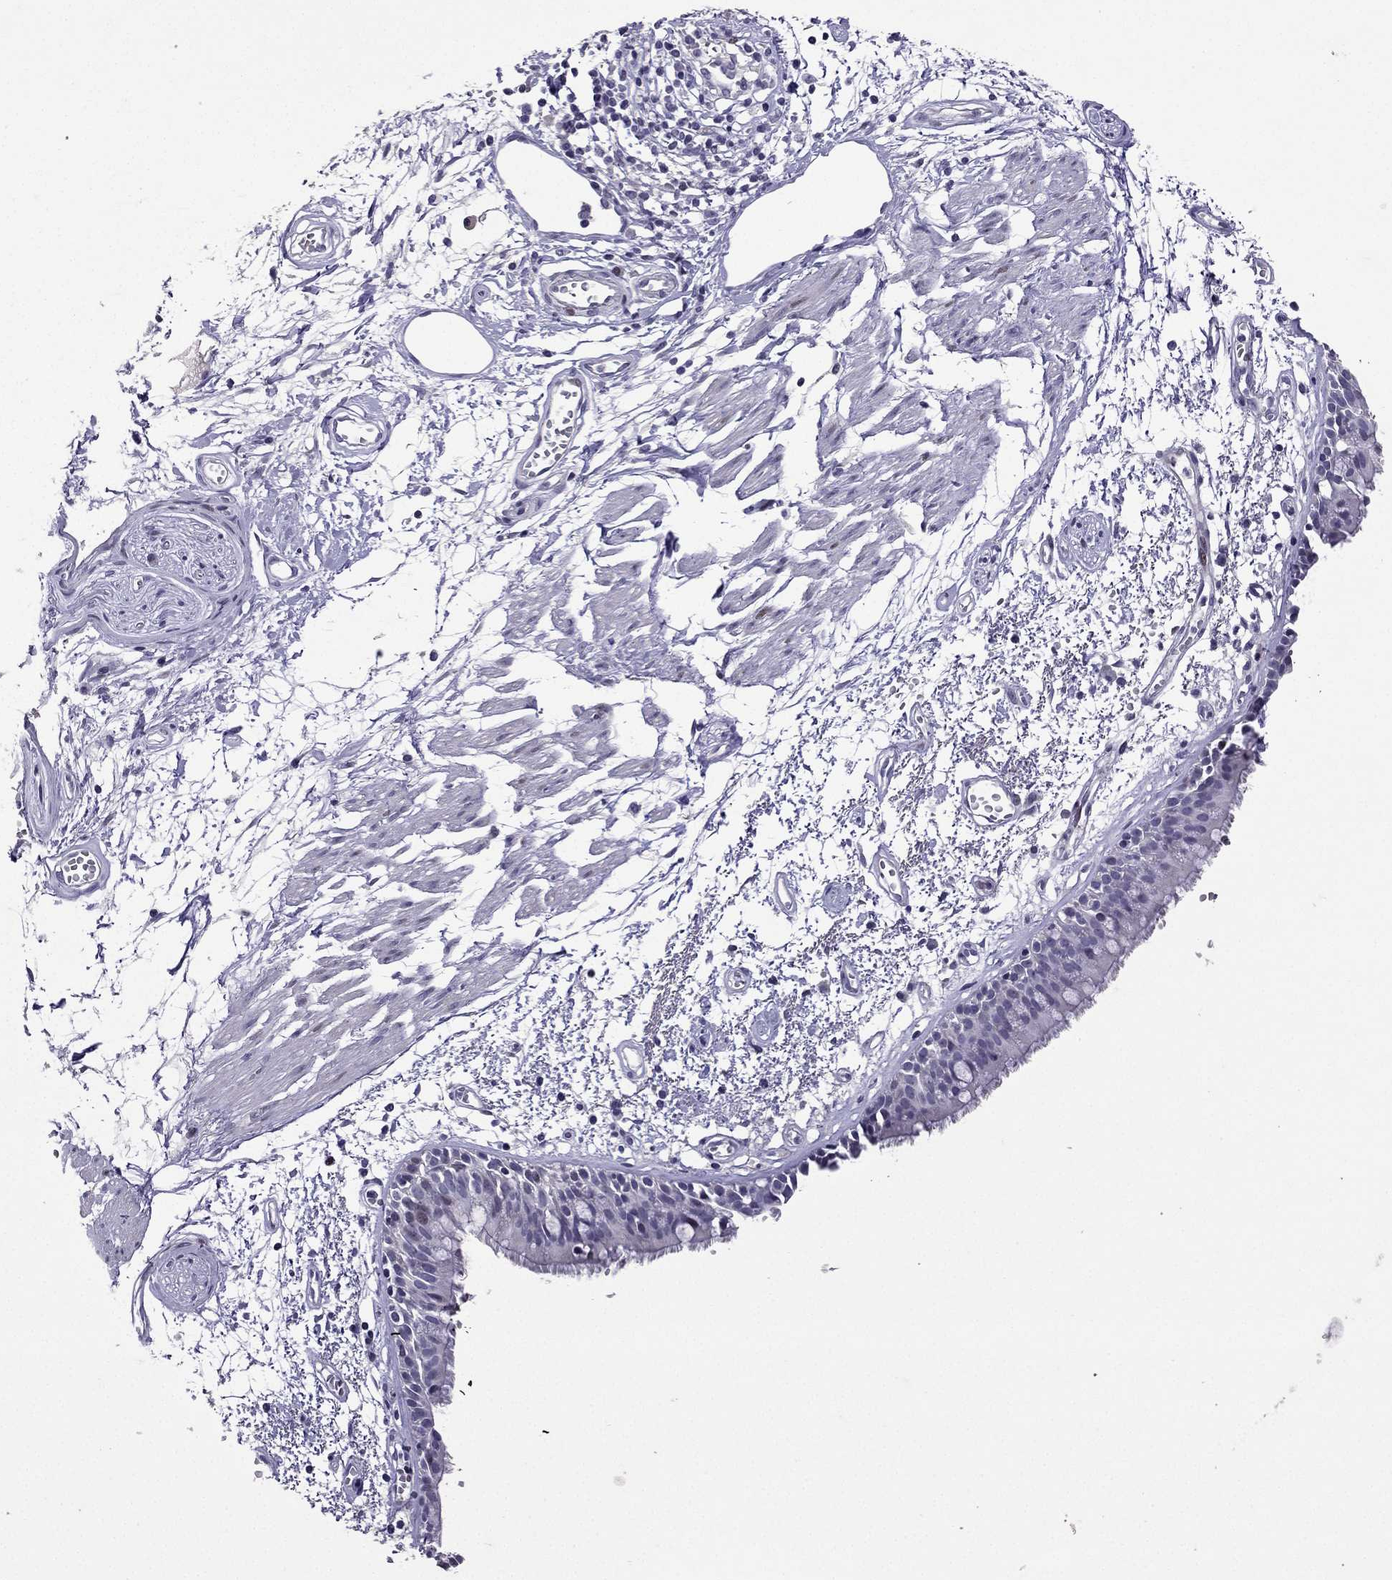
{"staining": {"intensity": "negative", "quantity": "none", "location": "none"}, "tissue": "bronchus", "cell_type": "Respiratory epithelial cells", "image_type": "normal", "snomed": [{"axis": "morphology", "description": "Normal tissue, NOS"}, {"axis": "morphology", "description": "Squamous cell carcinoma, NOS"}, {"axis": "topography", "description": "Cartilage tissue"}, {"axis": "topography", "description": "Bronchus"}, {"axis": "topography", "description": "Lung"}], "caption": "A high-resolution photomicrograph shows immunohistochemistry (IHC) staining of normal bronchus, which shows no significant staining in respiratory epithelial cells.", "gene": "TTN", "patient": {"sex": "male", "age": 66}}